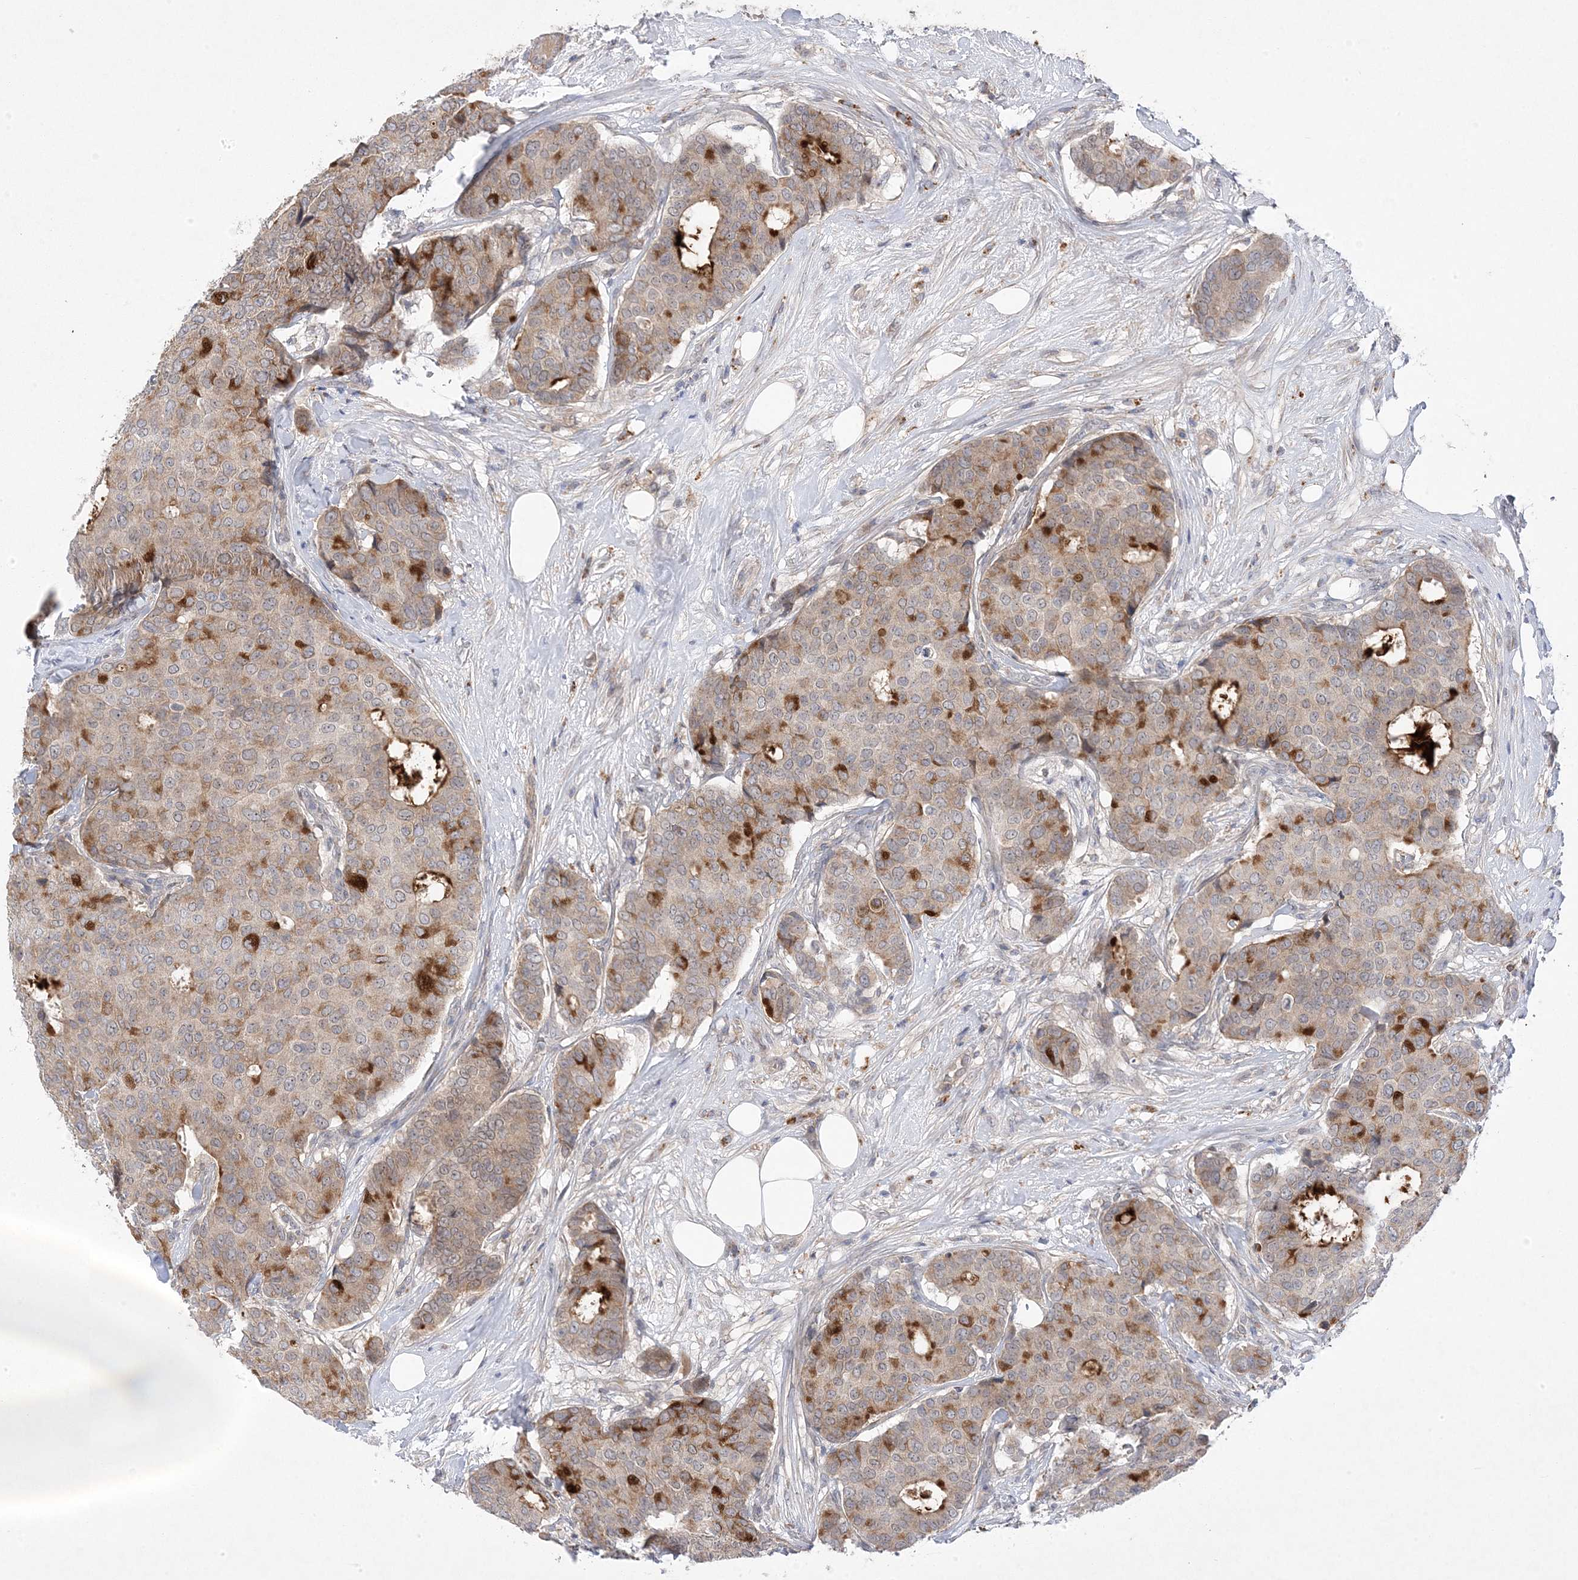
{"staining": {"intensity": "moderate", "quantity": "25%-75%", "location": "cytoplasmic/membranous"}, "tissue": "breast cancer", "cell_type": "Tumor cells", "image_type": "cancer", "snomed": [{"axis": "morphology", "description": "Duct carcinoma"}, {"axis": "topography", "description": "Breast"}], "caption": "Immunohistochemistry staining of breast cancer (infiltrating ductal carcinoma), which exhibits medium levels of moderate cytoplasmic/membranous staining in about 25%-75% of tumor cells indicating moderate cytoplasmic/membranous protein staining. The staining was performed using DAB (3,3'-diaminobenzidine) (brown) for protein detection and nuclei were counterstained in hematoxylin (blue).", "gene": "ANAPC1", "patient": {"sex": "female", "age": 75}}